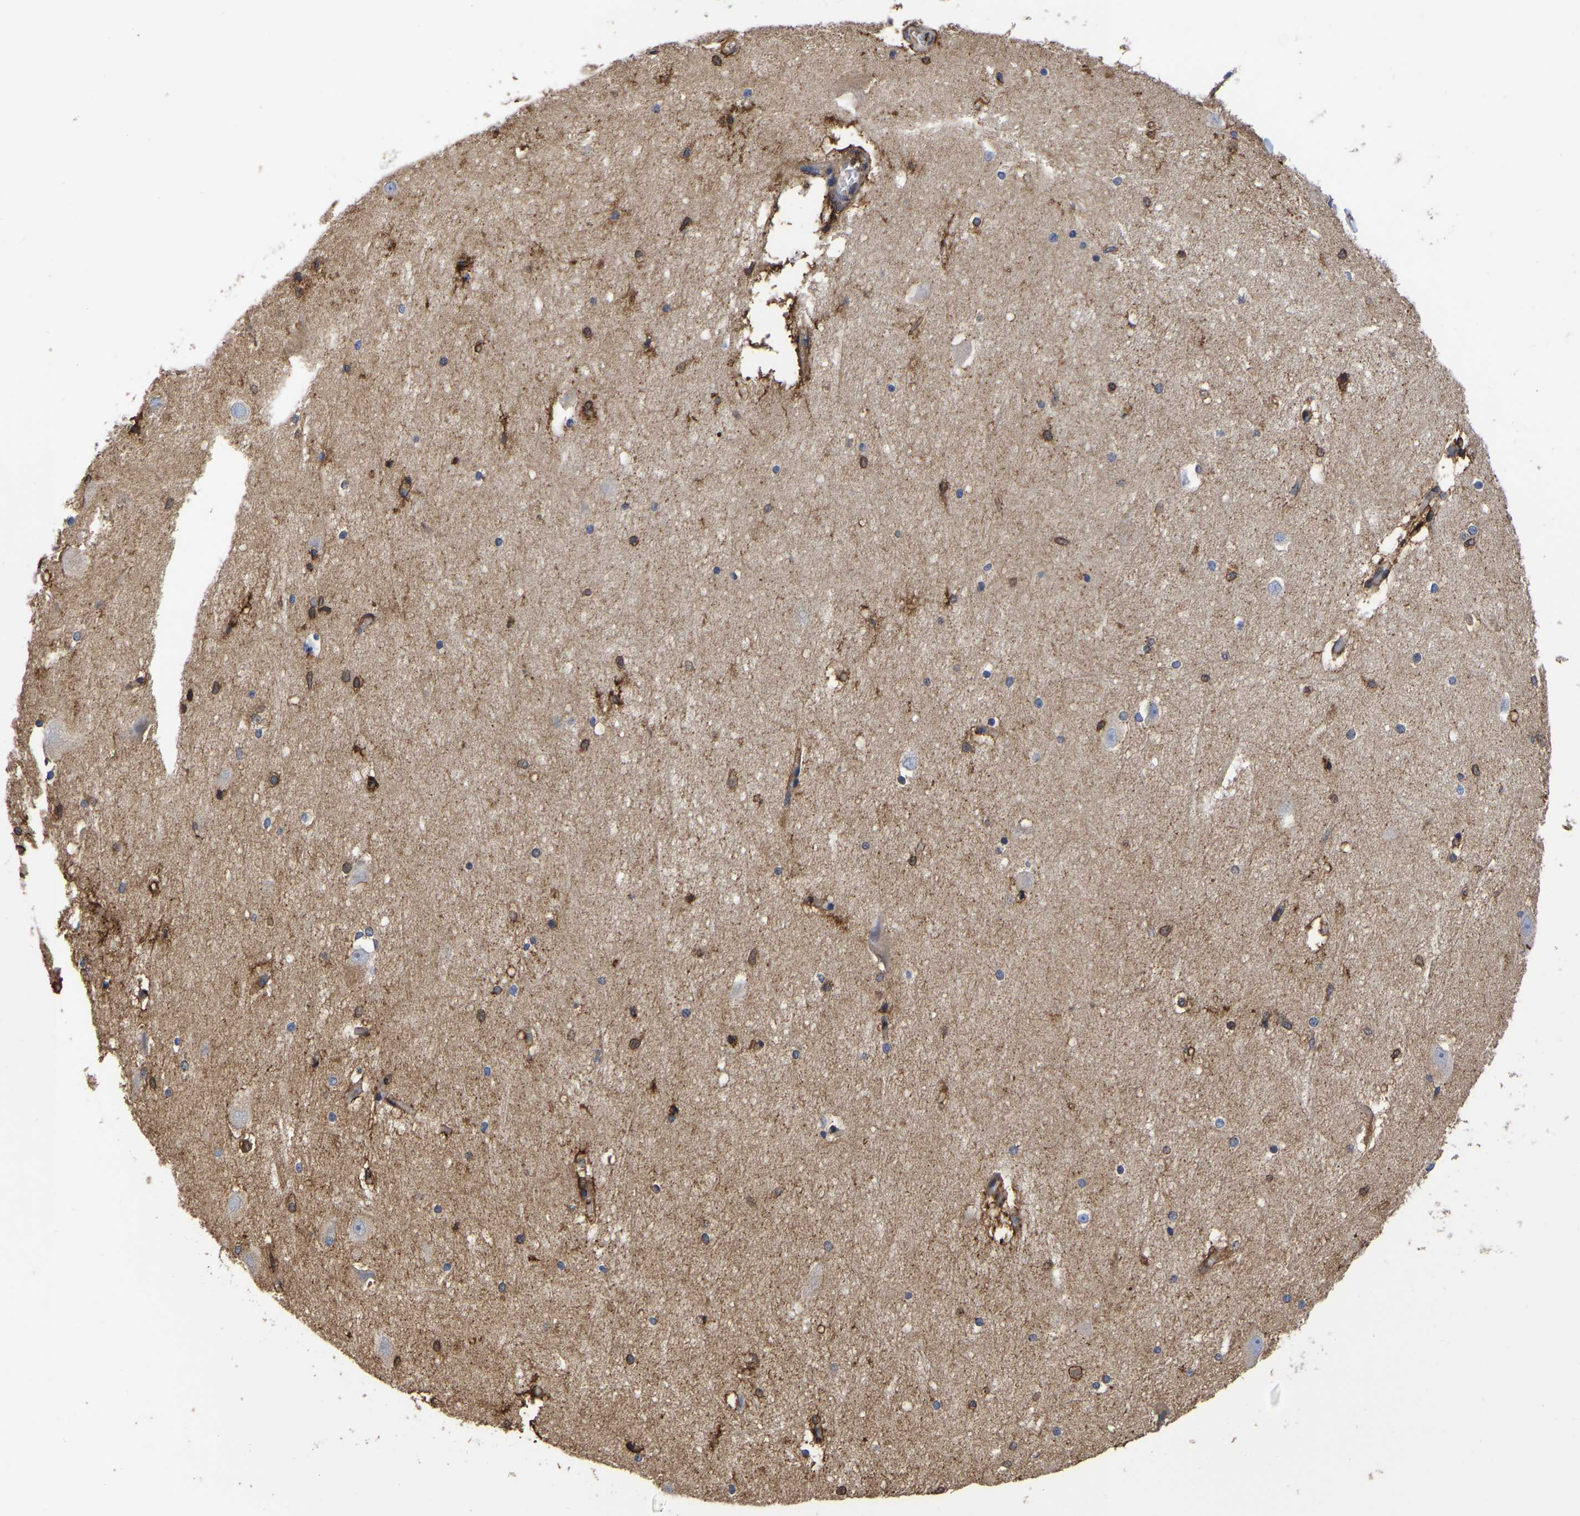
{"staining": {"intensity": "moderate", "quantity": "25%-75%", "location": "cytoplasmic/membranous"}, "tissue": "hippocampus", "cell_type": "Glial cells", "image_type": "normal", "snomed": [{"axis": "morphology", "description": "Normal tissue, NOS"}, {"axis": "topography", "description": "Hippocampus"}], "caption": "DAB (3,3'-diaminobenzidine) immunohistochemical staining of unremarkable hippocampus displays moderate cytoplasmic/membranous protein expression in about 25%-75% of glial cells.", "gene": "LIF", "patient": {"sex": "female", "age": 19}}